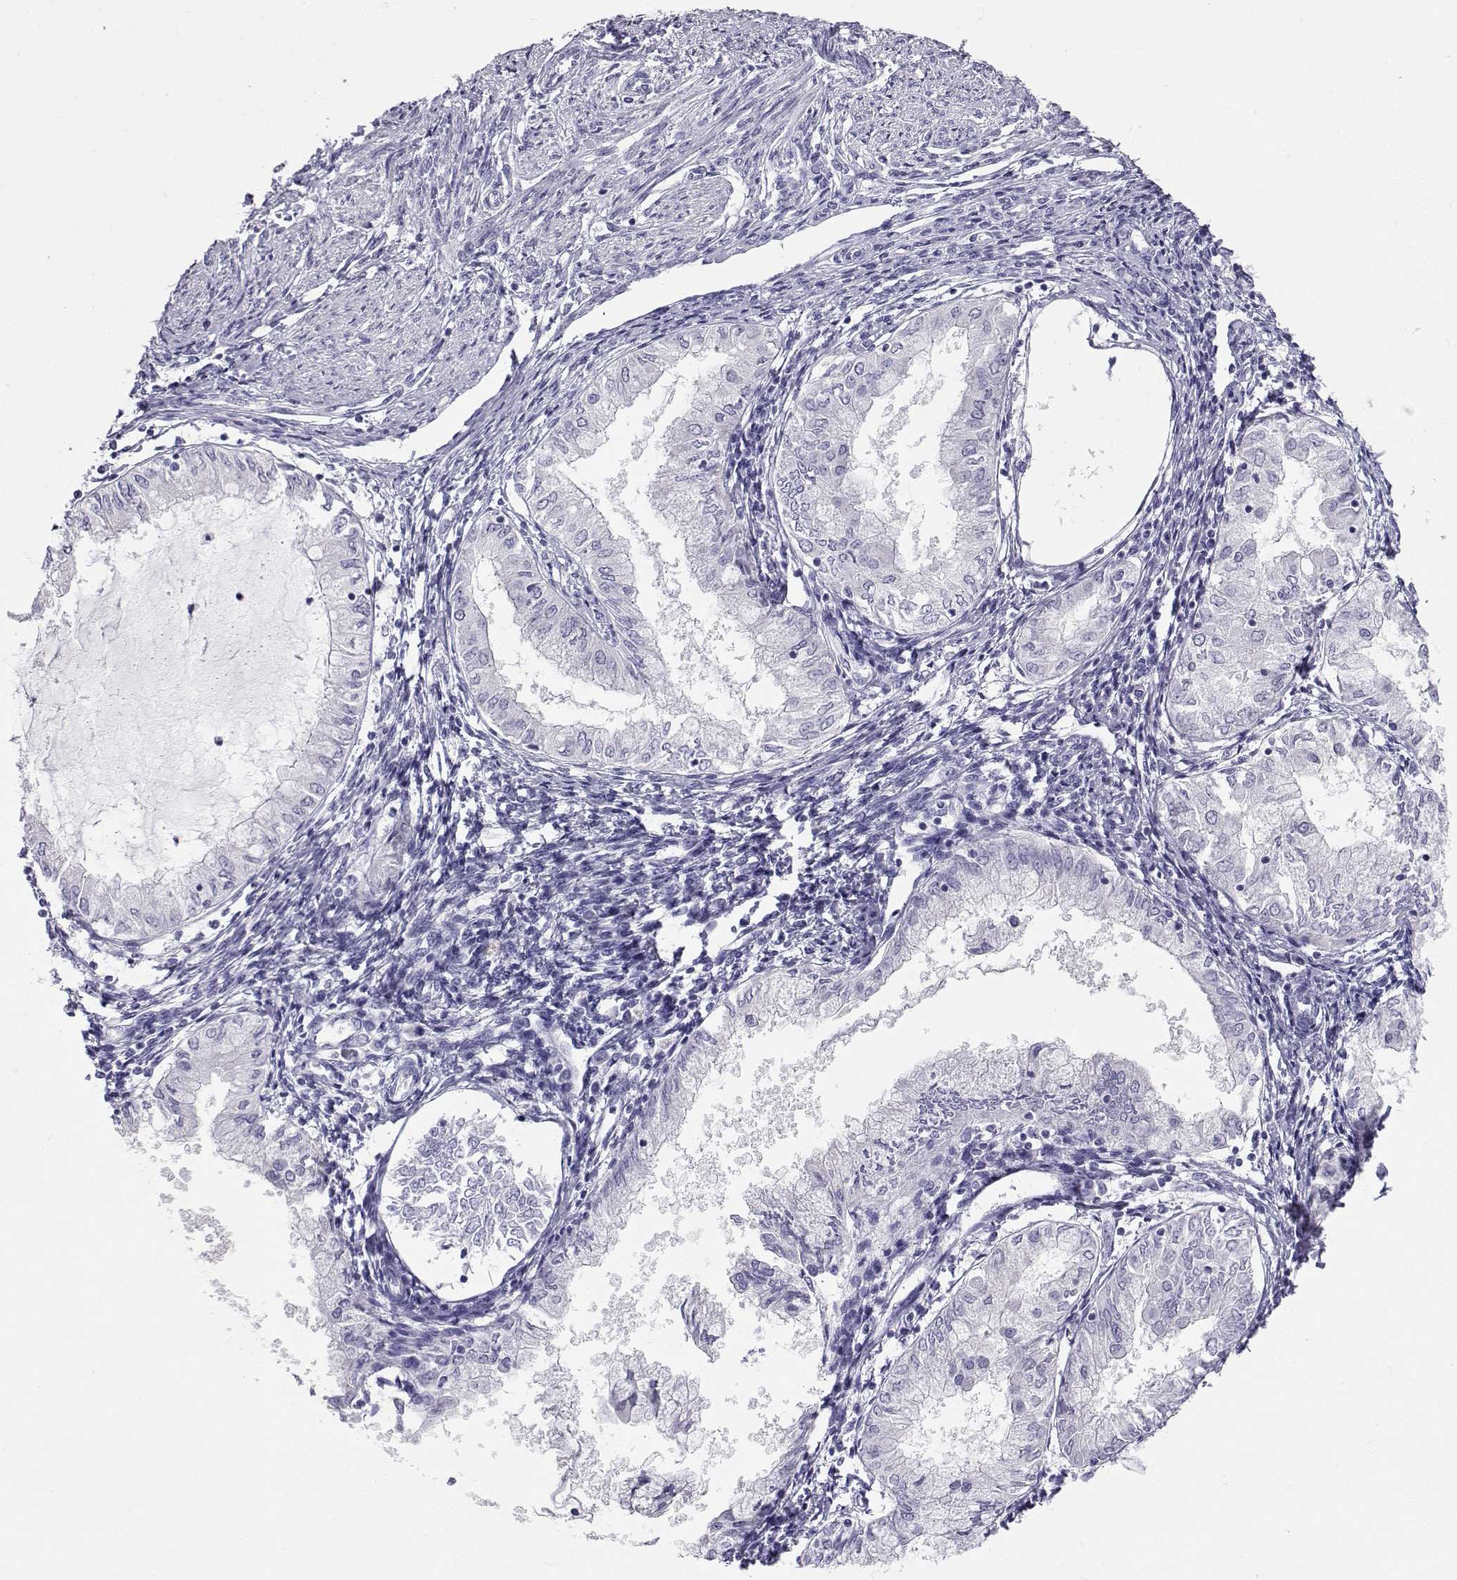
{"staining": {"intensity": "negative", "quantity": "none", "location": "none"}, "tissue": "endometrial cancer", "cell_type": "Tumor cells", "image_type": "cancer", "snomed": [{"axis": "morphology", "description": "Adenocarcinoma, NOS"}, {"axis": "topography", "description": "Endometrium"}], "caption": "Tumor cells are negative for brown protein staining in adenocarcinoma (endometrial). (DAB (3,3'-diaminobenzidine) IHC visualized using brightfield microscopy, high magnification).", "gene": "SLC6A3", "patient": {"sex": "female", "age": 68}}